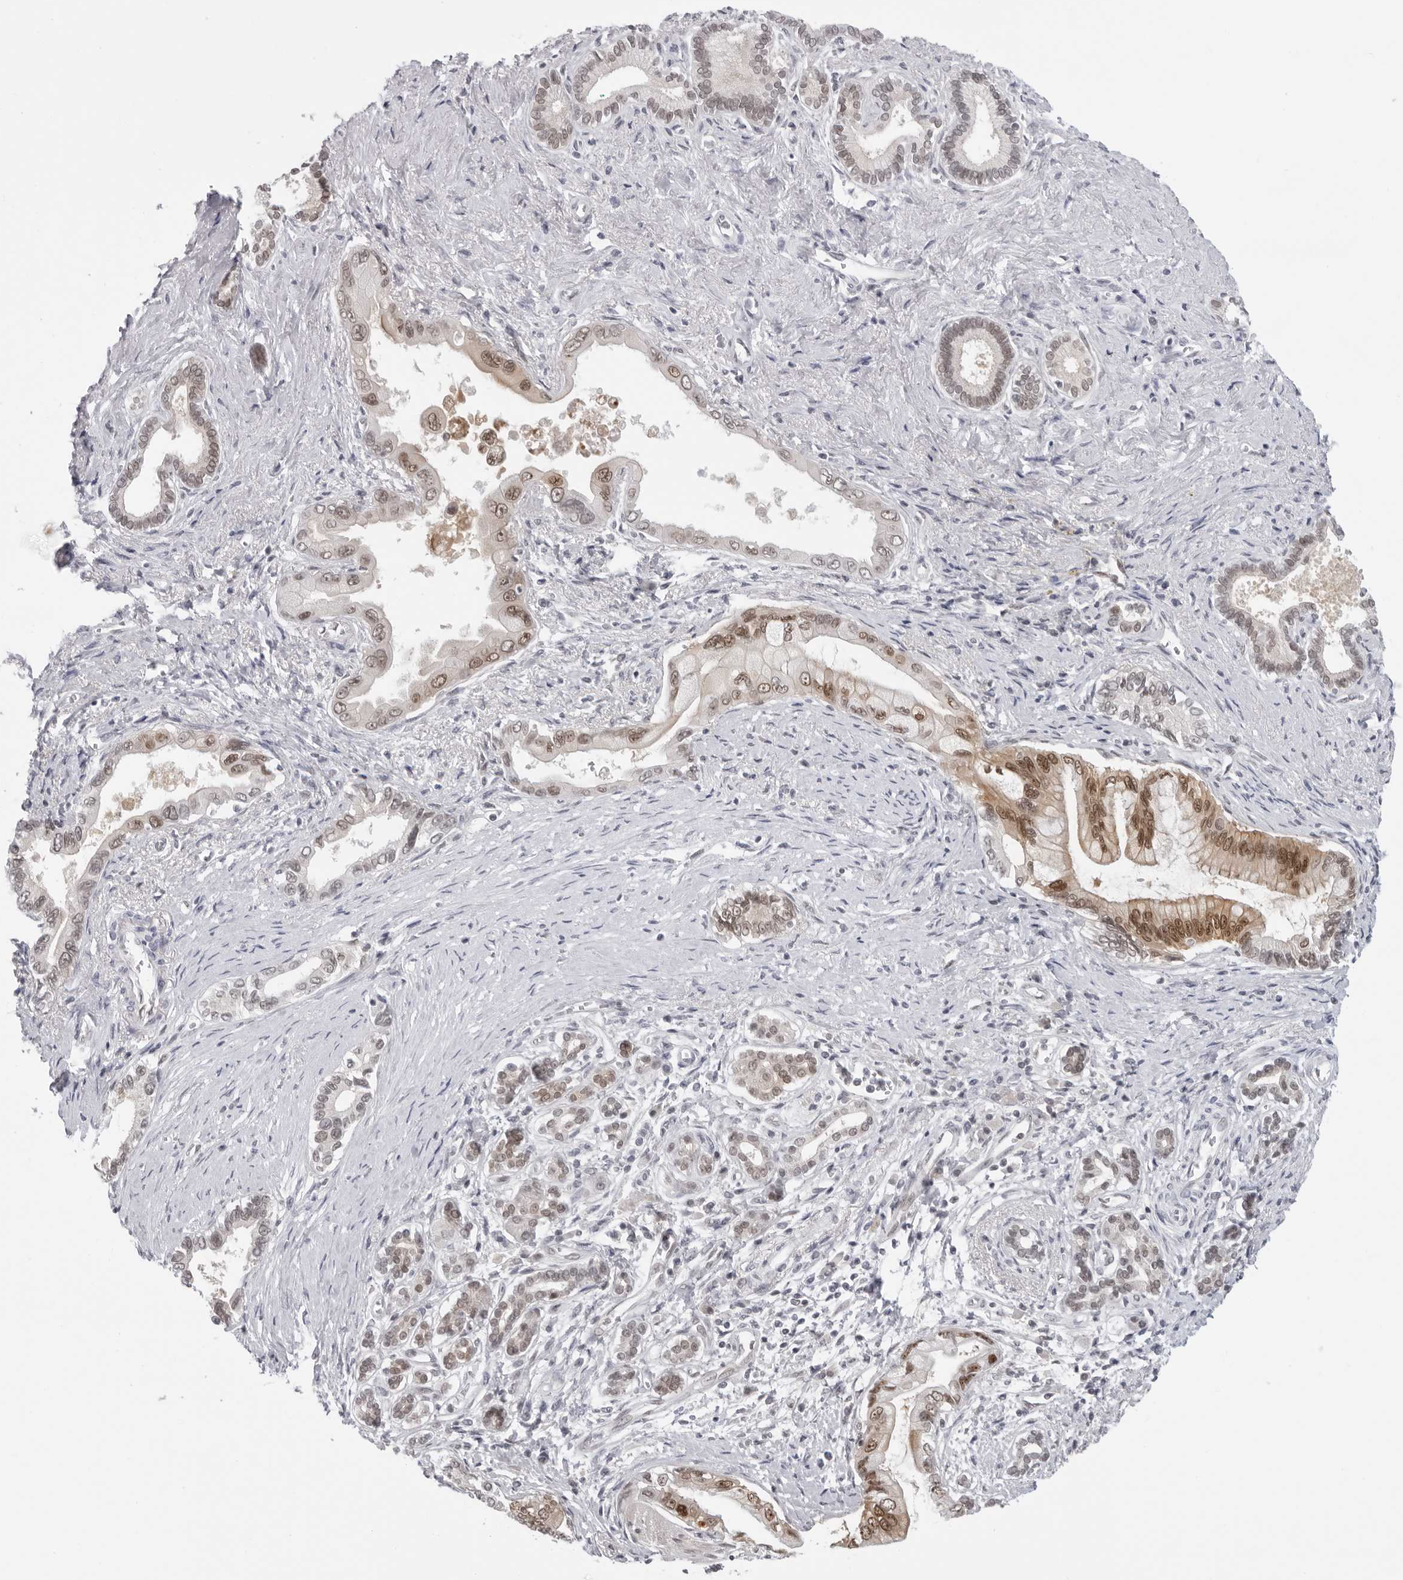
{"staining": {"intensity": "moderate", "quantity": ">75%", "location": "cytoplasmic/membranous,nuclear"}, "tissue": "pancreatic cancer", "cell_type": "Tumor cells", "image_type": "cancer", "snomed": [{"axis": "morphology", "description": "Adenocarcinoma, NOS"}, {"axis": "topography", "description": "Pancreas"}], "caption": "Tumor cells exhibit moderate cytoplasmic/membranous and nuclear positivity in about >75% of cells in adenocarcinoma (pancreatic).", "gene": "CASP7", "patient": {"sex": "male", "age": 78}}